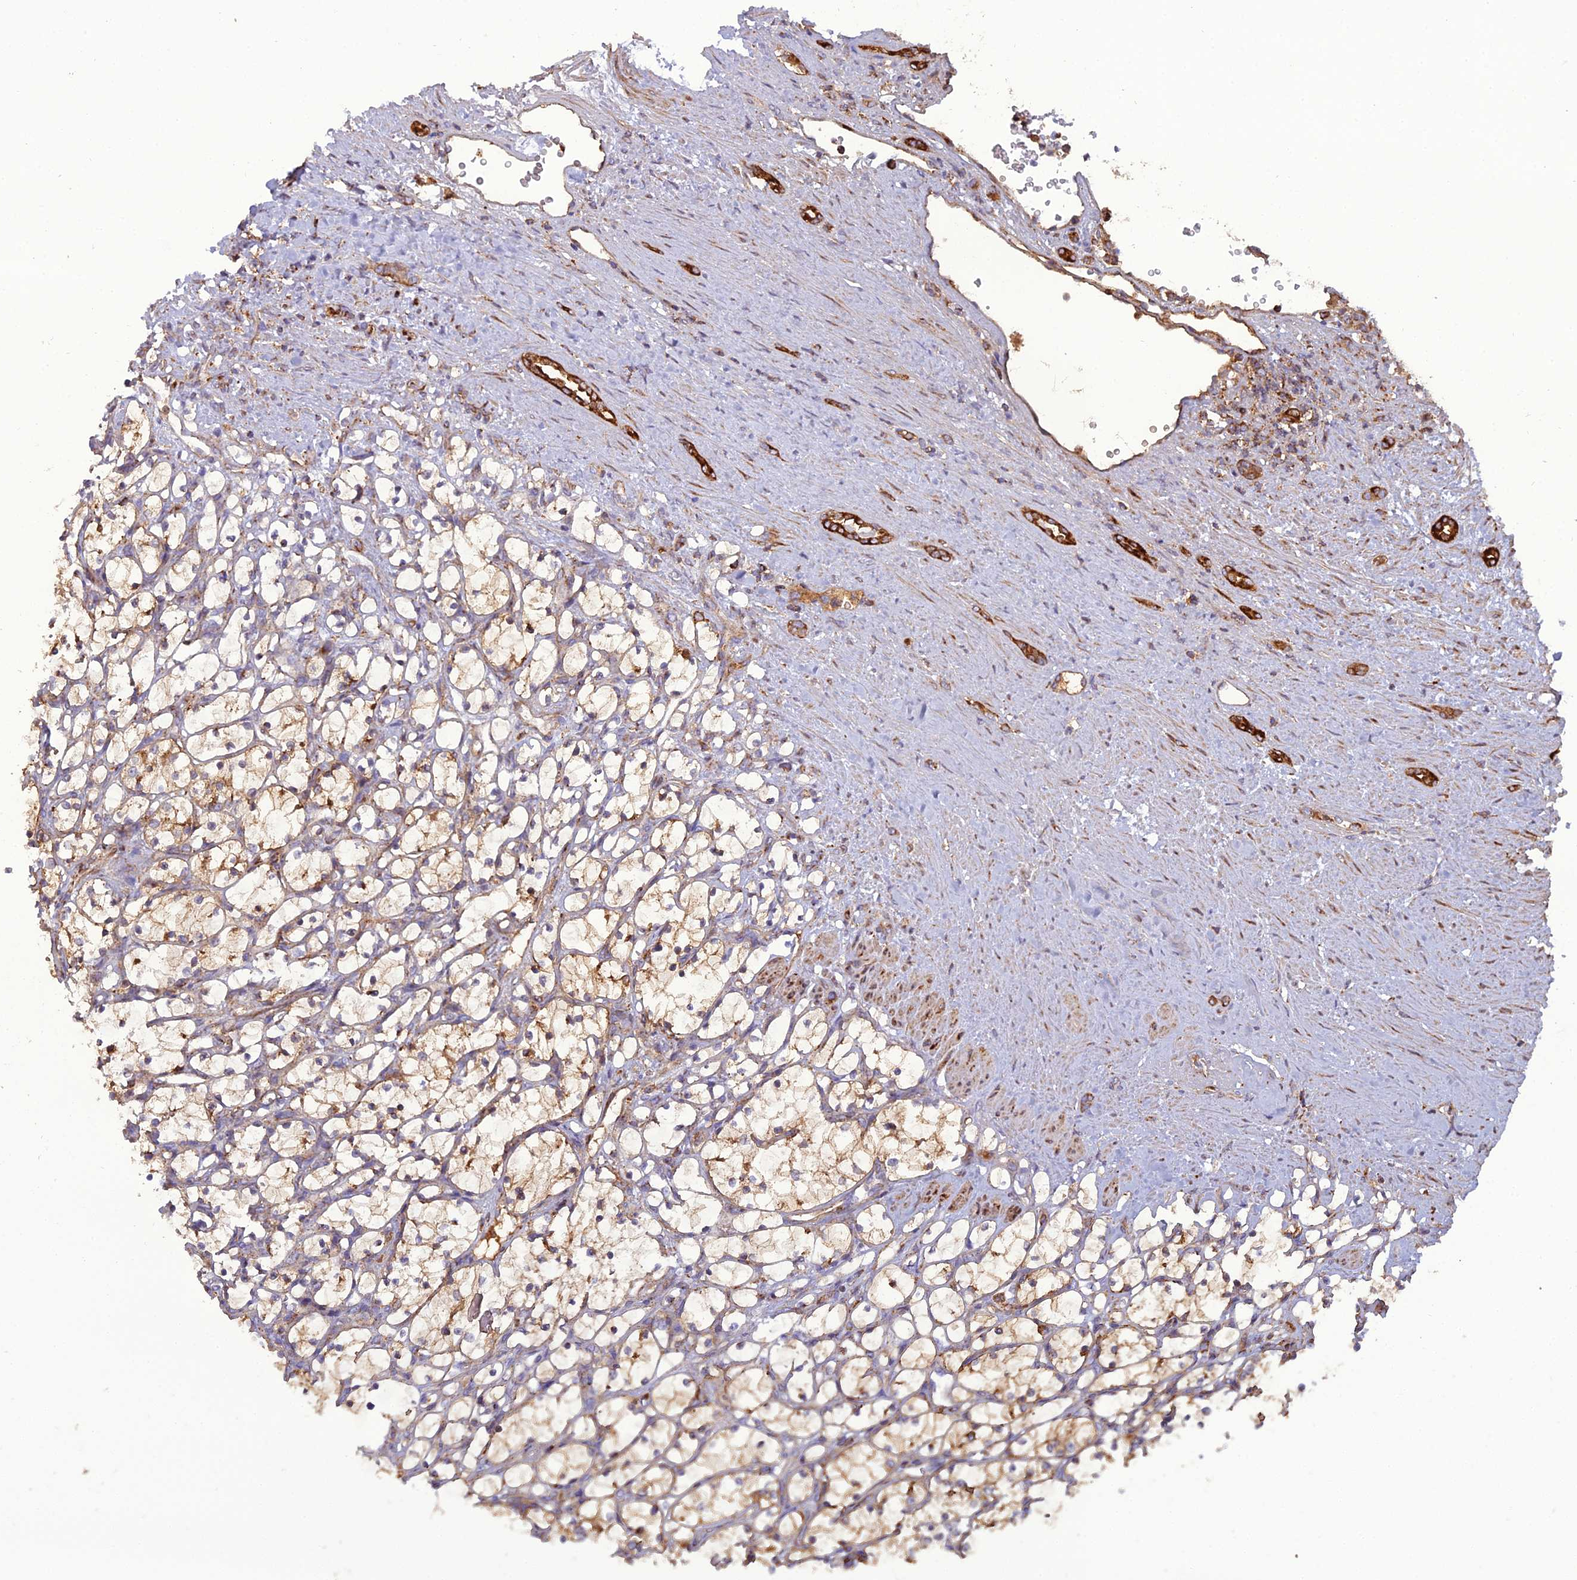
{"staining": {"intensity": "weak", "quantity": "25%-75%", "location": "cytoplasmic/membranous"}, "tissue": "renal cancer", "cell_type": "Tumor cells", "image_type": "cancer", "snomed": [{"axis": "morphology", "description": "Adenocarcinoma, NOS"}, {"axis": "topography", "description": "Kidney"}], "caption": "Immunohistochemical staining of renal cancer (adenocarcinoma) displays low levels of weak cytoplasmic/membranous protein staining in approximately 25%-75% of tumor cells. The staining was performed using DAB, with brown indicating positive protein expression. Nuclei are stained blue with hematoxylin.", "gene": "LNPEP", "patient": {"sex": "female", "age": 69}}